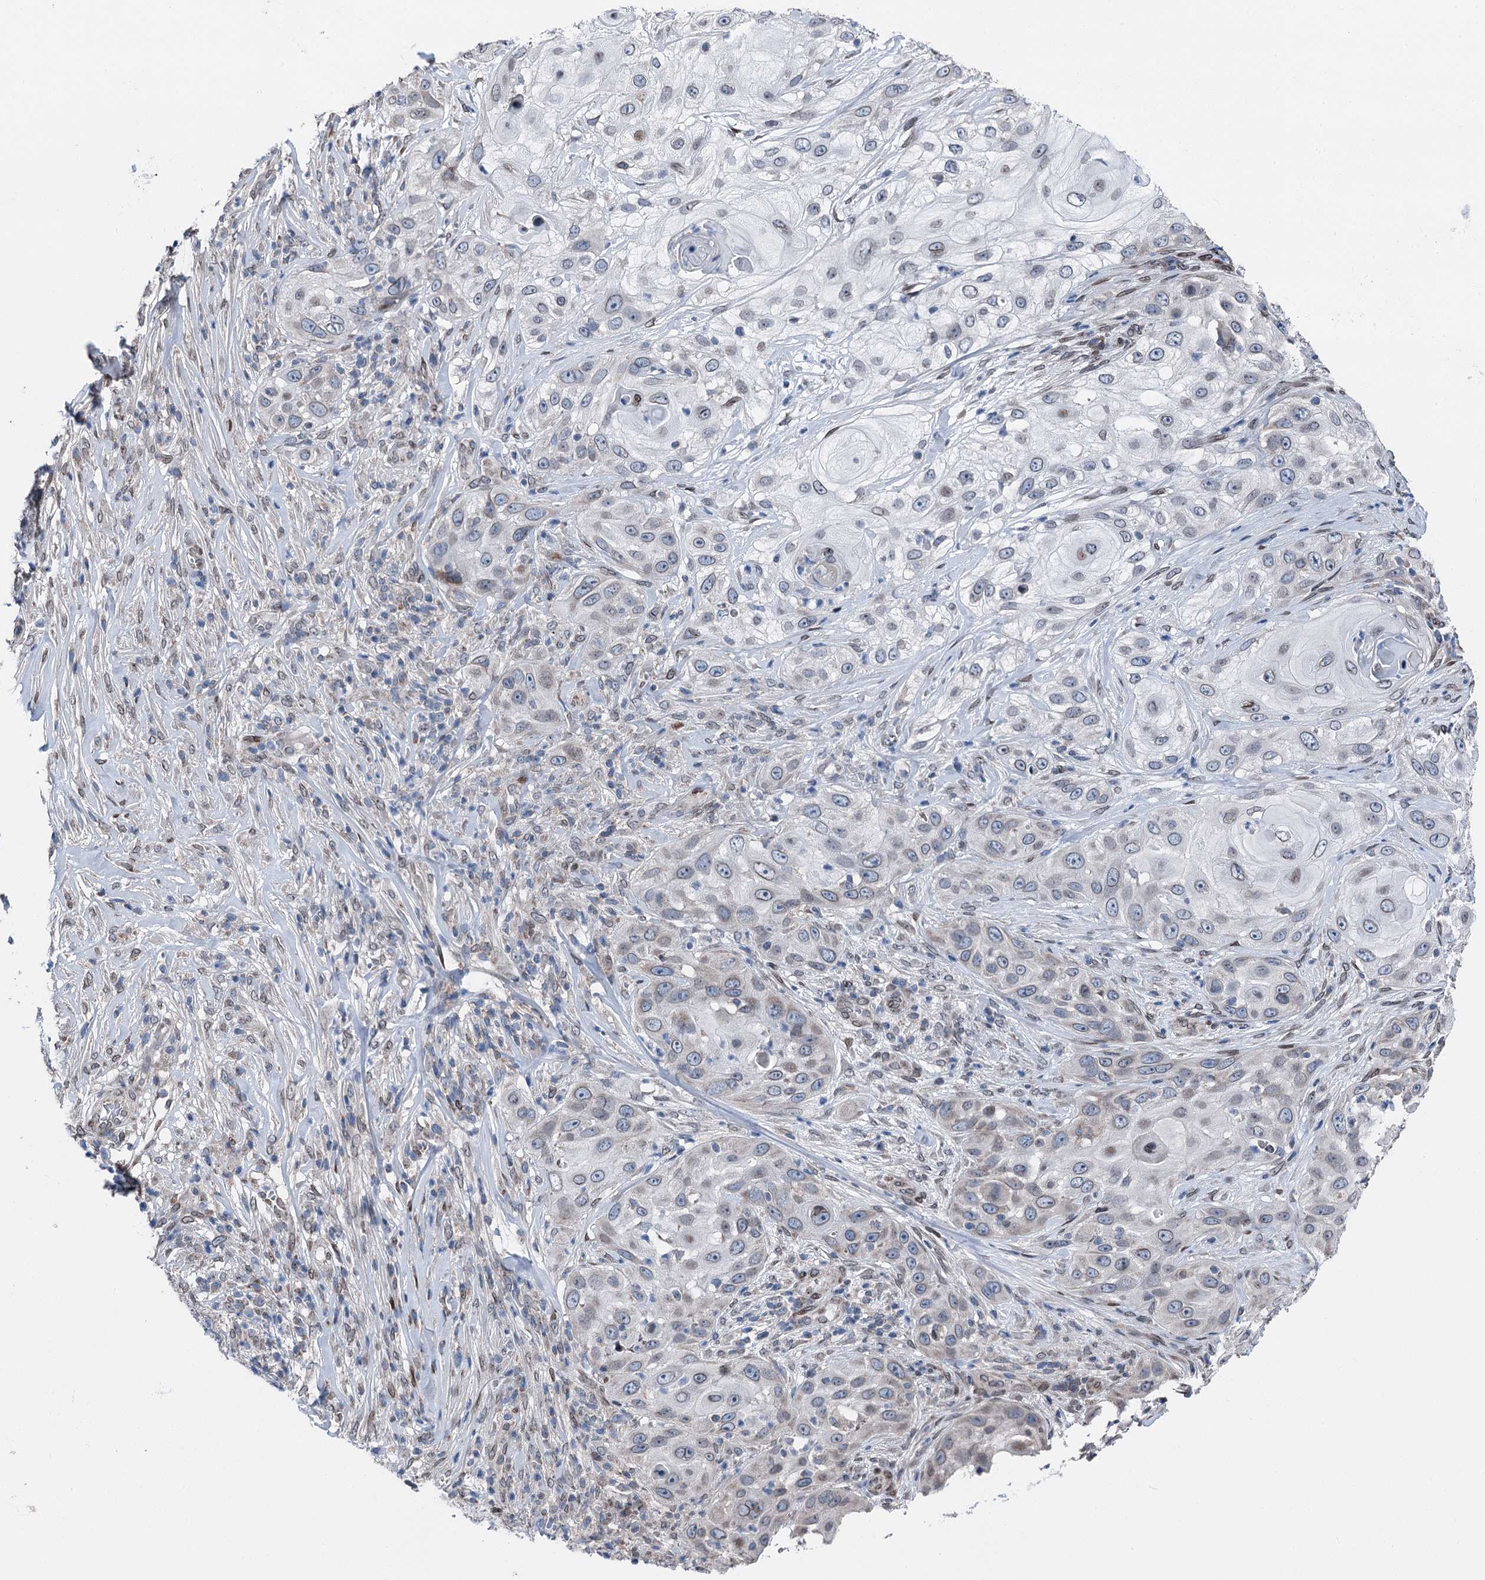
{"staining": {"intensity": "negative", "quantity": "none", "location": "none"}, "tissue": "skin cancer", "cell_type": "Tumor cells", "image_type": "cancer", "snomed": [{"axis": "morphology", "description": "Squamous cell carcinoma, NOS"}, {"axis": "topography", "description": "Skin"}], "caption": "The micrograph exhibits no staining of tumor cells in squamous cell carcinoma (skin). (DAB immunohistochemistry visualized using brightfield microscopy, high magnification).", "gene": "MRPL14", "patient": {"sex": "female", "age": 44}}